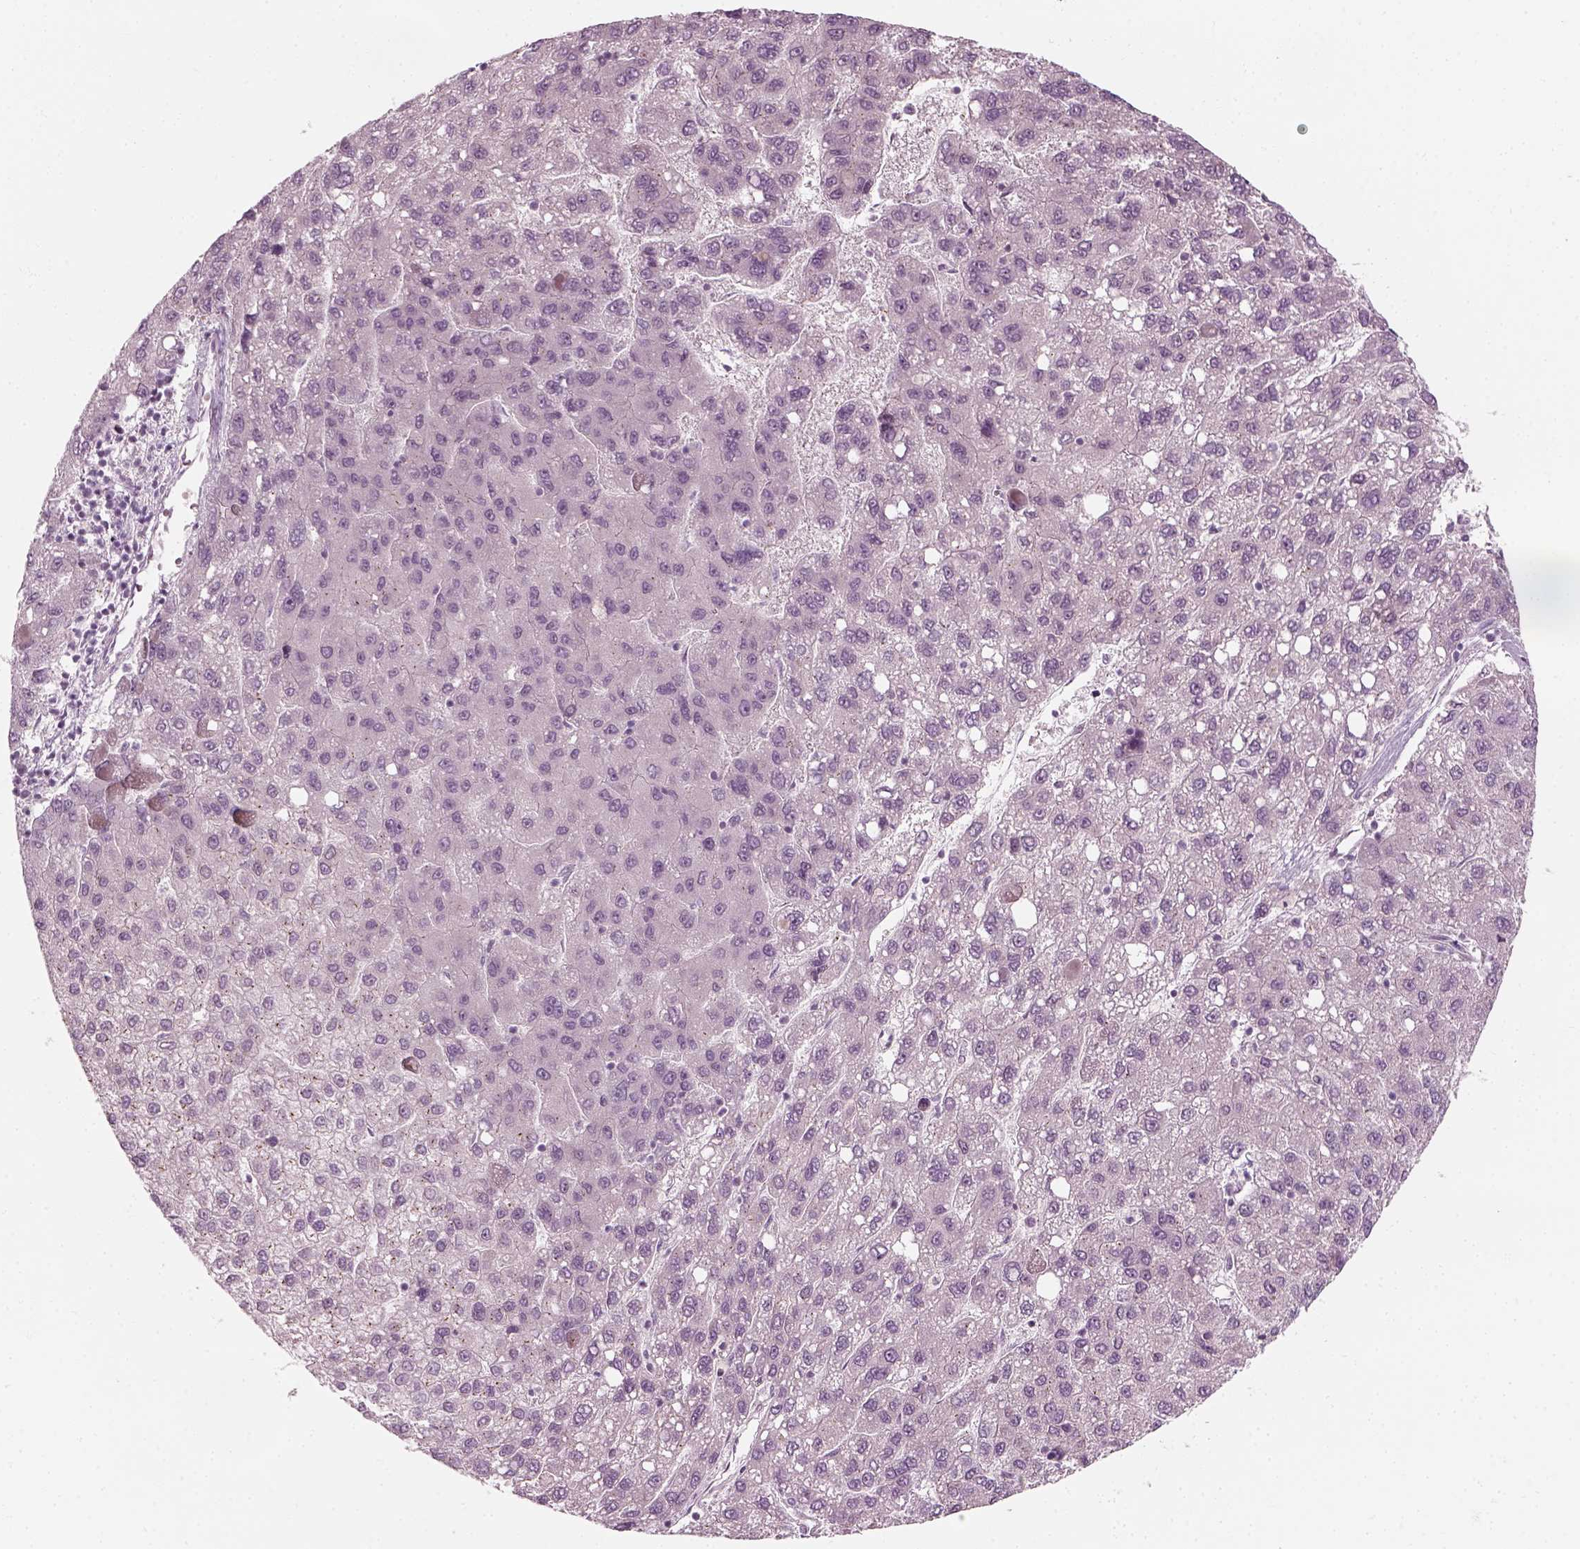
{"staining": {"intensity": "negative", "quantity": "none", "location": "none"}, "tissue": "liver cancer", "cell_type": "Tumor cells", "image_type": "cancer", "snomed": [{"axis": "morphology", "description": "Carcinoma, Hepatocellular, NOS"}, {"axis": "topography", "description": "Liver"}], "caption": "A micrograph of human liver cancer is negative for staining in tumor cells.", "gene": "MLIP", "patient": {"sex": "female", "age": 82}}